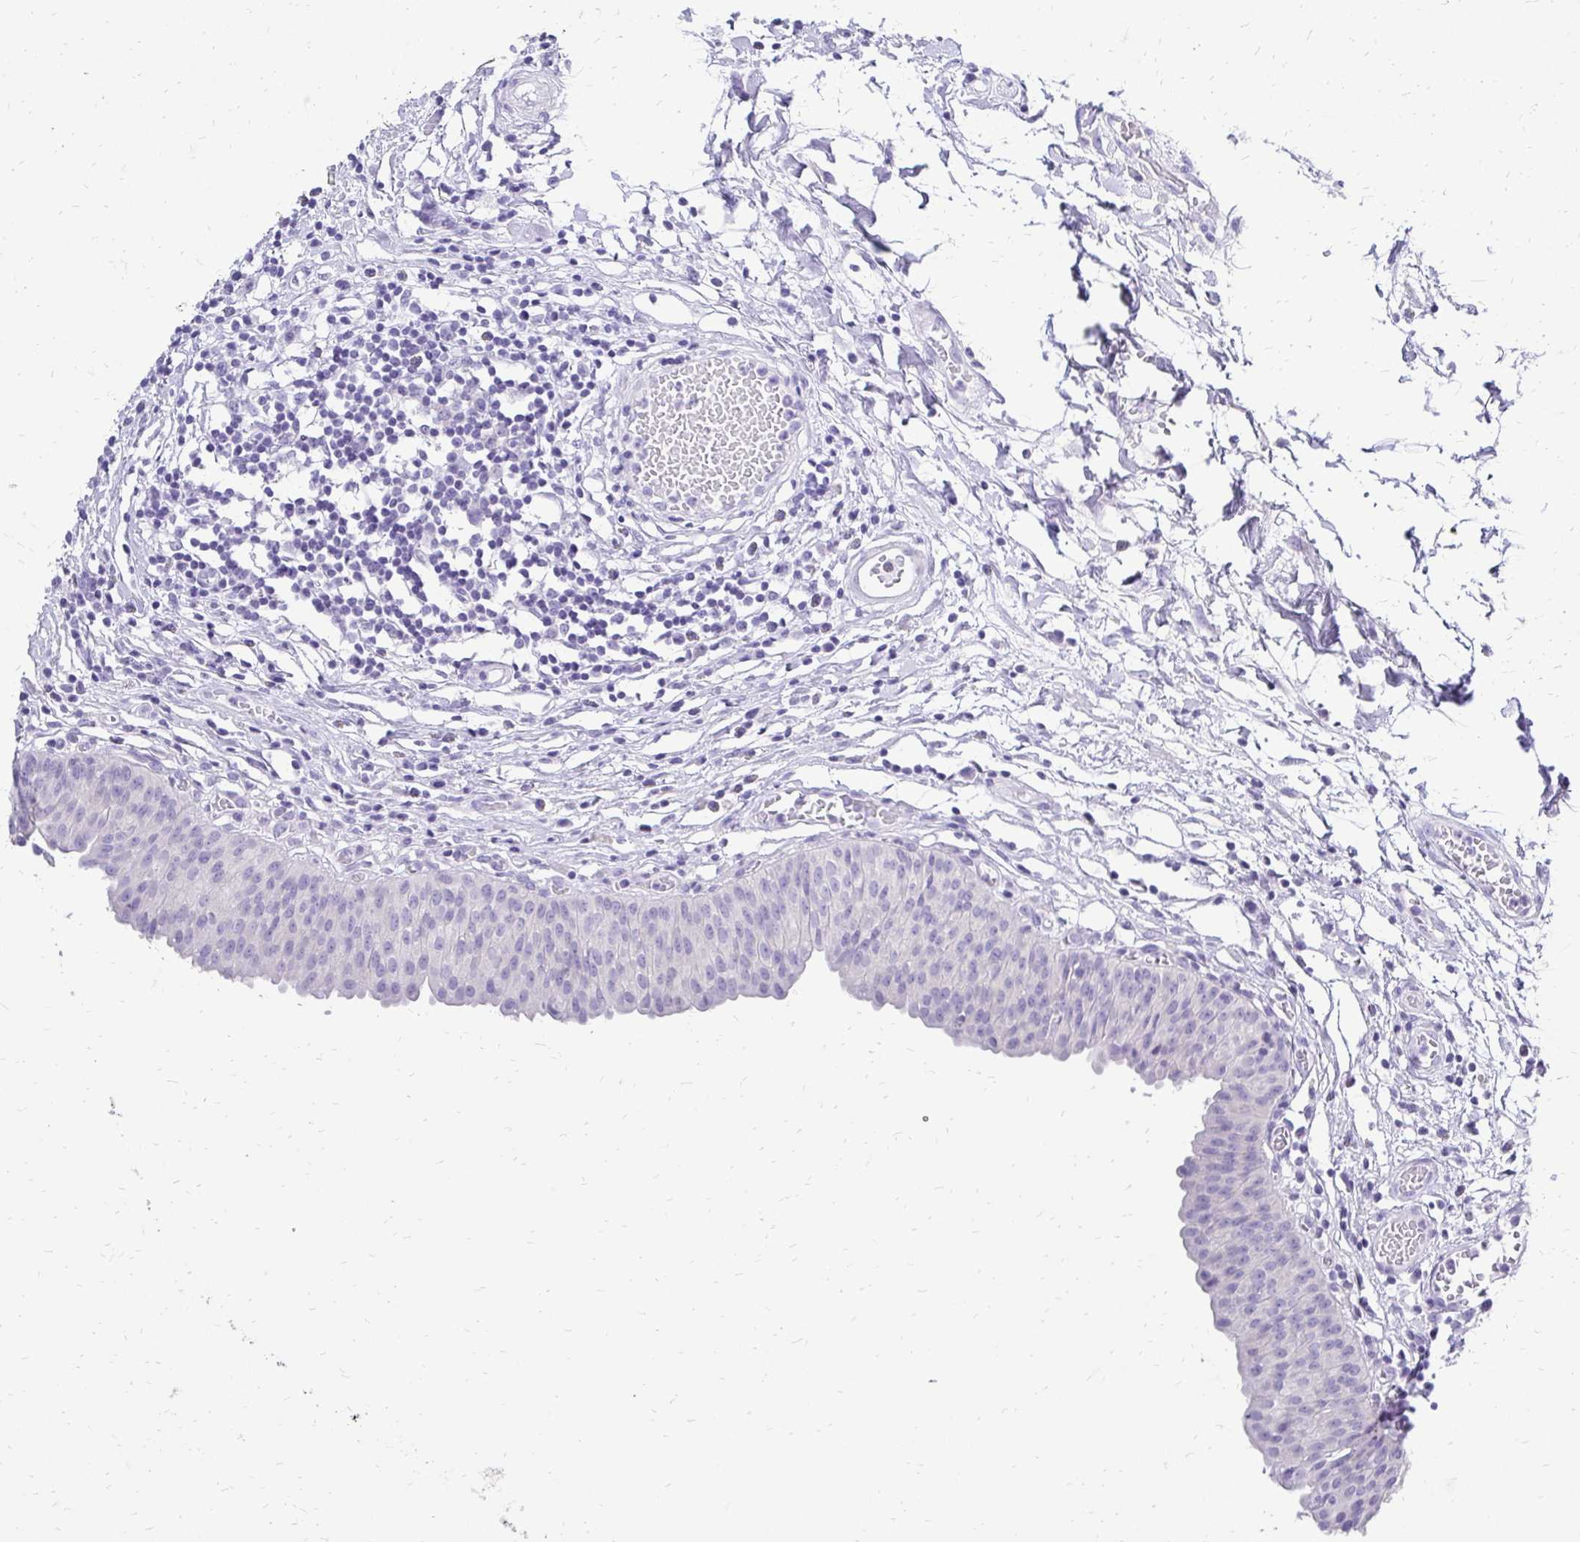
{"staining": {"intensity": "negative", "quantity": "none", "location": "none"}, "tissue": "urinary bladder", "cell_type": "Urothelial cells", "image_type": "normal", "snomed": [{"axis": "morphology", "description": "Normal tissue, NOS"}, {"axis": "topography", "description": "Urinary bladder"}], "caption": "Immunohistochemistry (IHC) image of benign urinary bladder stained for a protein (brown), which displays no staining in urothelial cells.", "gene": "SLC32A1", "patient": {"sex": "male", "age": 64}}